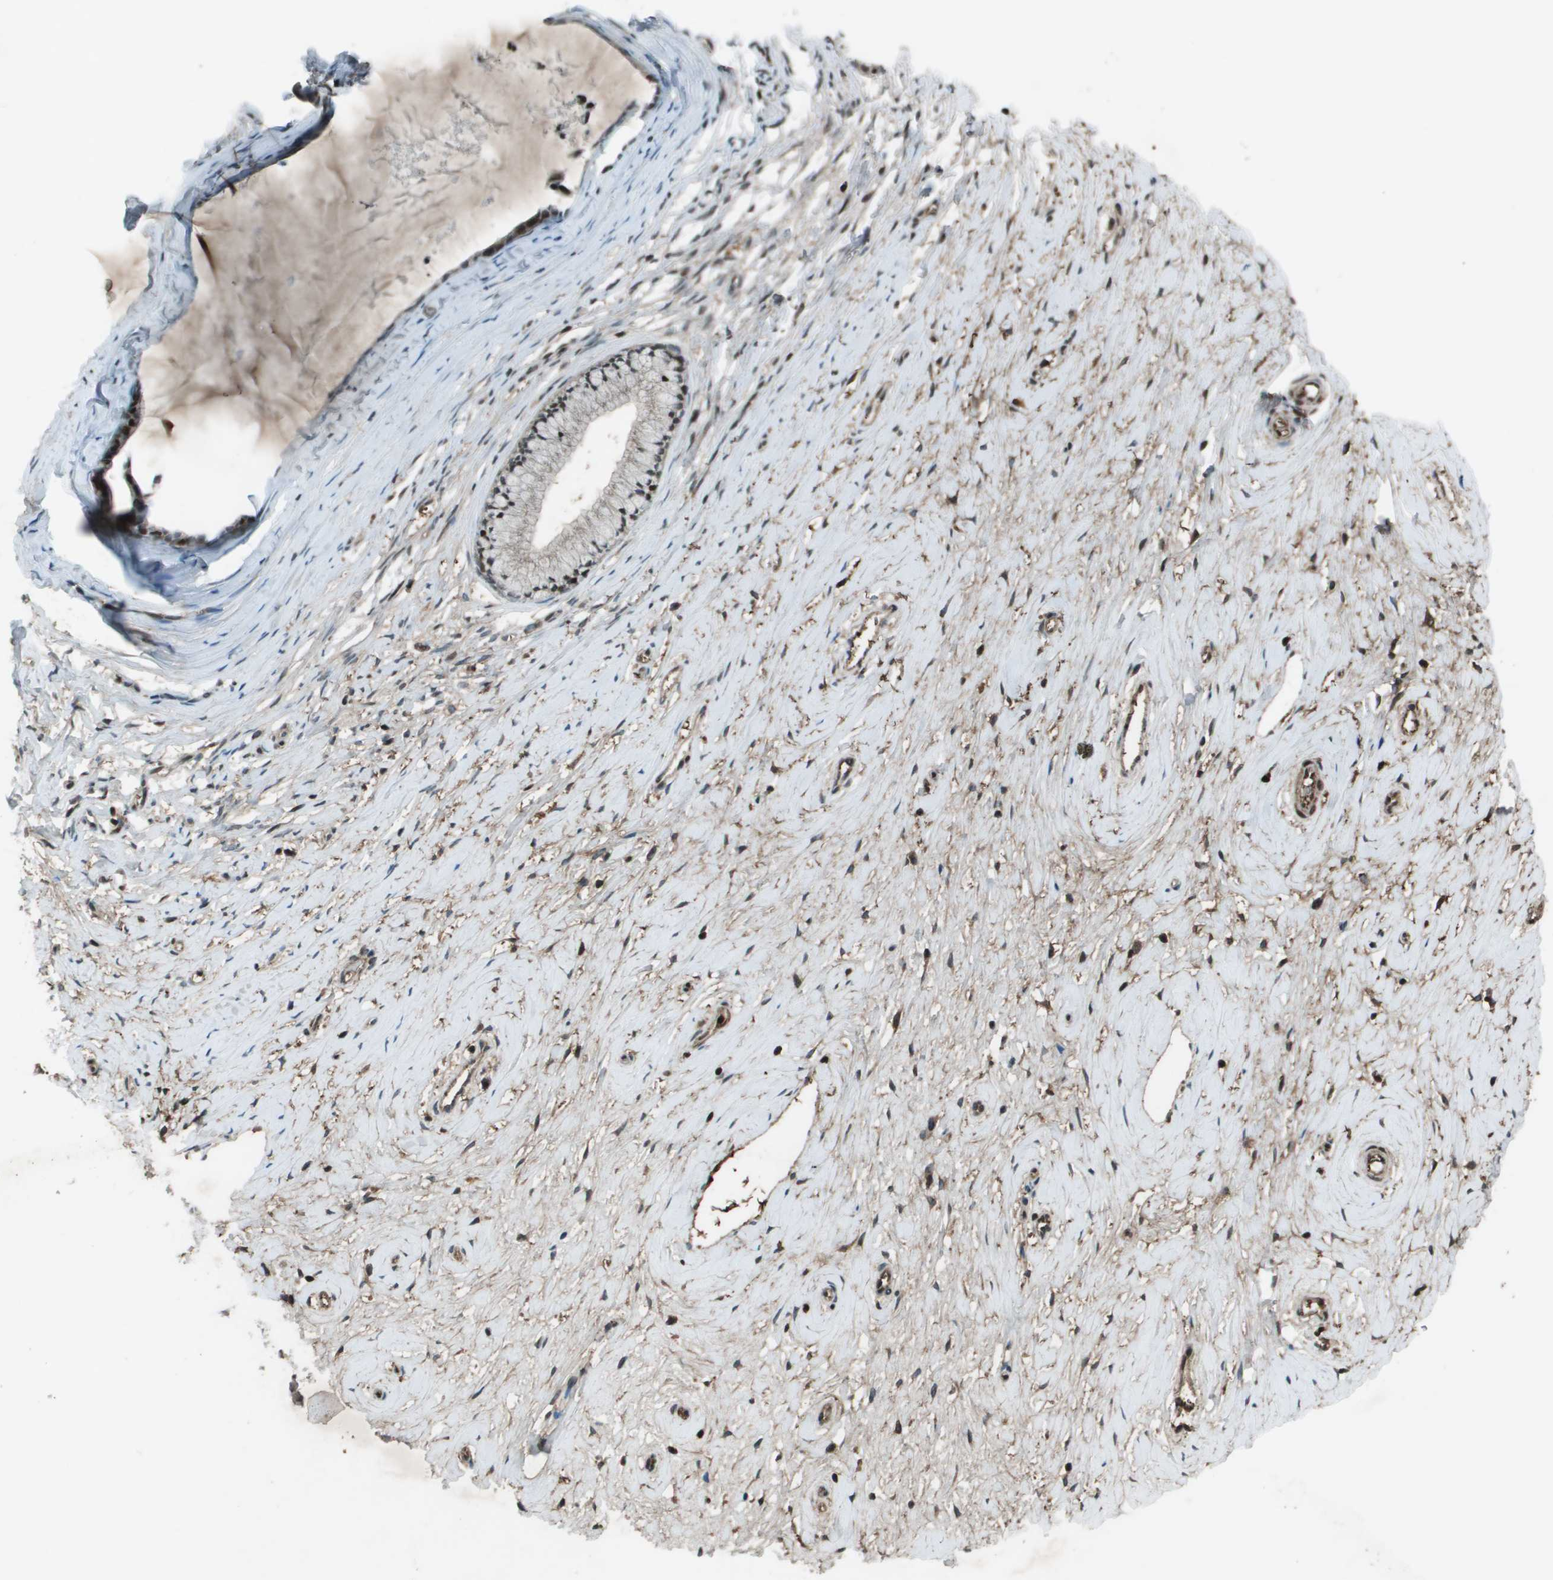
{"staining": {"intensity": "weak", "quantity": "<25%", "location": "nuclear"}, "tissue": "cervix", "cell_type": "Glandular cells", "image_type": "normal", "snomed": [{"axis": "morphology", "description": "Normal tissue, NOS"}, {"axis": "topography", "description": "Cervix"}], "caption": "There is no significant staining in glandular cells of cervix. (DAB (3,3'-diaminobenzidine) IHC with hematoxylin counter stain).", "gene": "CXCL12", "patient": {"sex": "female", "age": 39}}